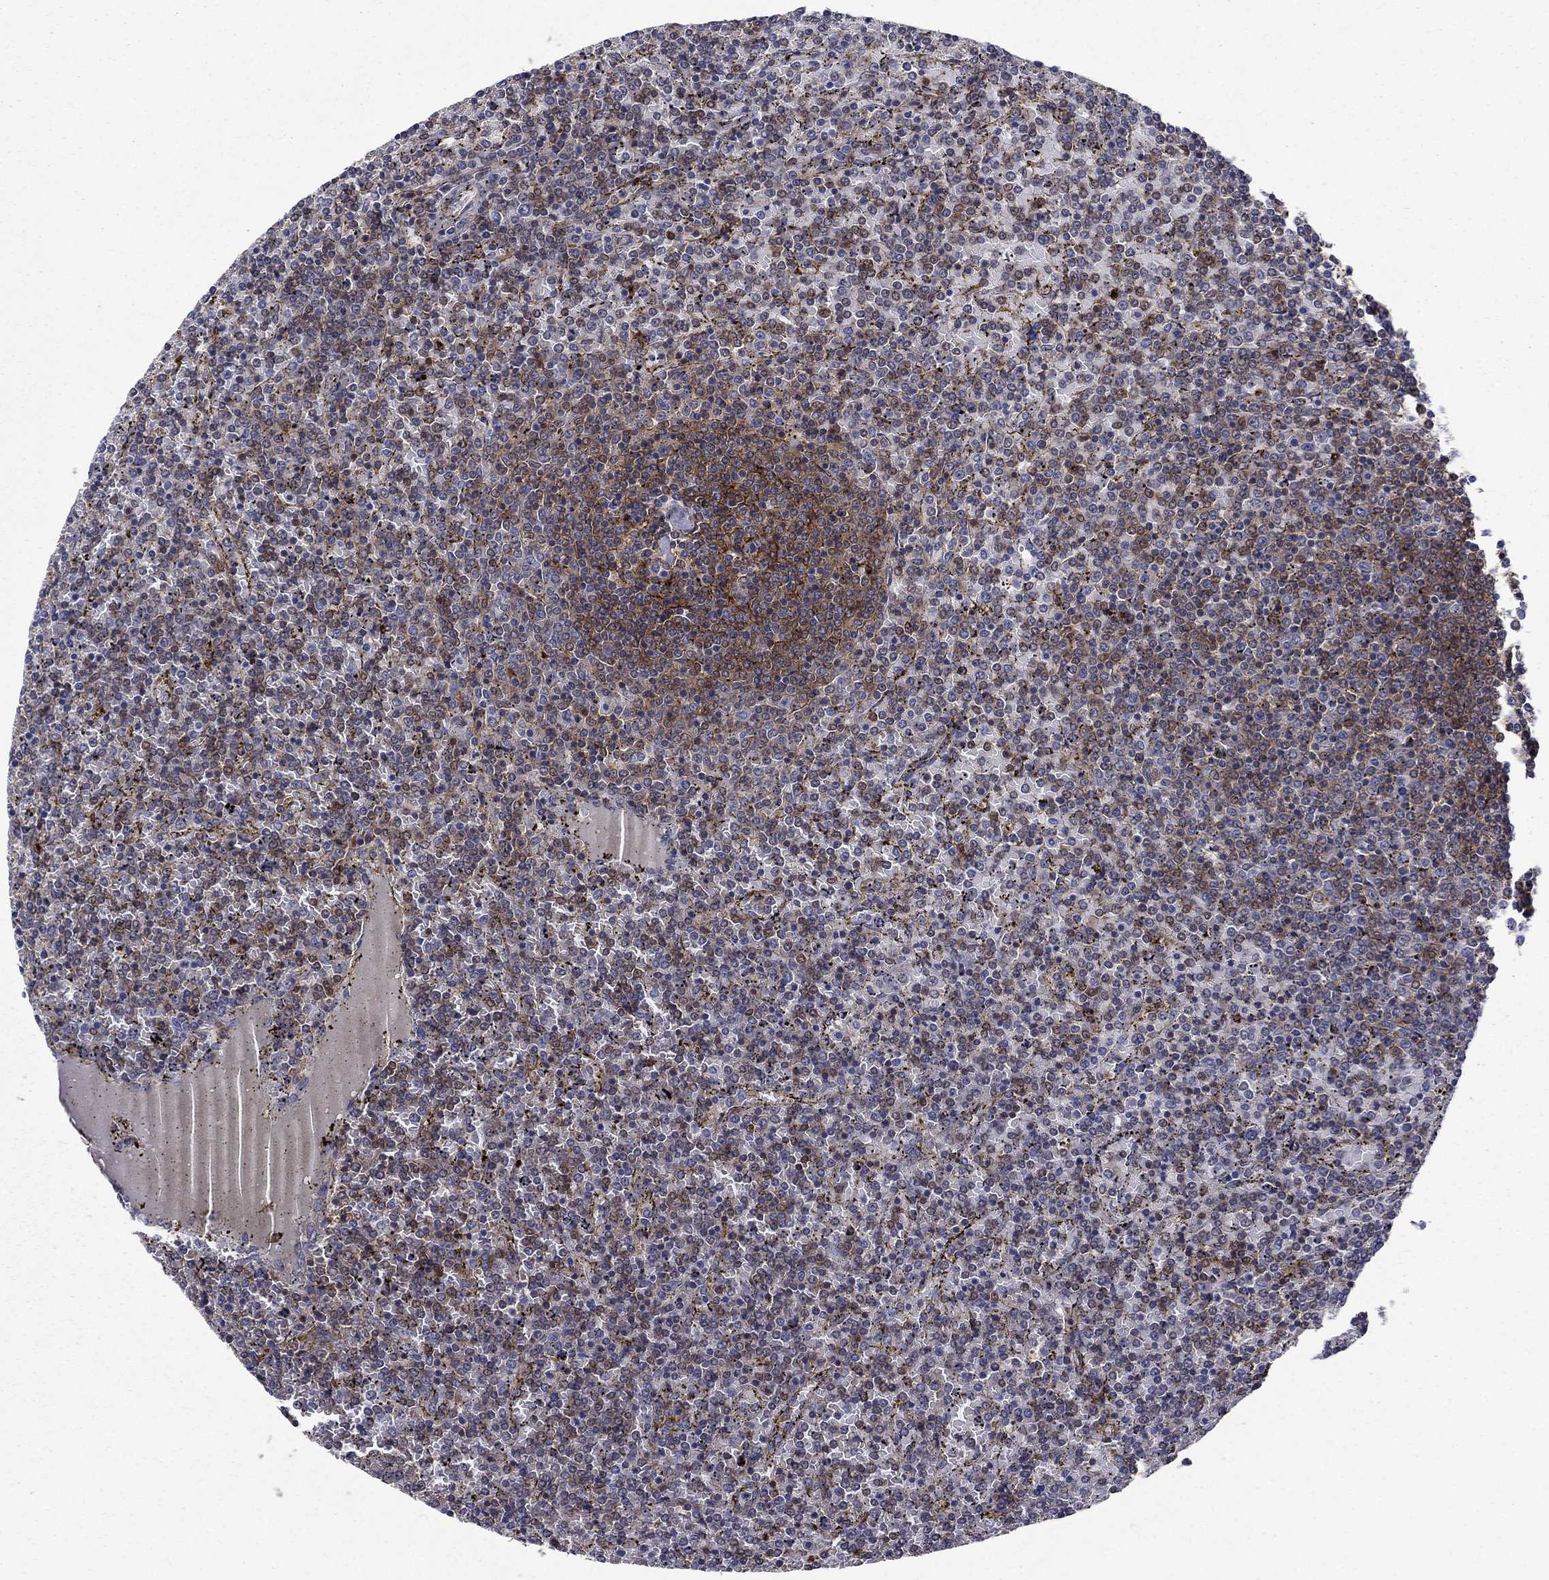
{"staining": {"intensity": "strong", "quantity": "<25%", "location": "cytoplasmic/membranous"}, "tissue": "lymphoma", "cell_type": "Tumor cells", "image_type": "cancer", "snomed": [{"axis": "morphology", "description": "Malignant lymphoma, non-Hodgkin's type, Low grade"}, {"axis": "topography", "description": "Spleen"}], "caption": "IHC image of human lymphoma stained for a protein (brown), which shows medium levels of strong cytoplasmic/membranous positivity in approximately <25% of tumor cells.", "gene": "SIT1", "patient": {"sex": "female", "age": 77}}